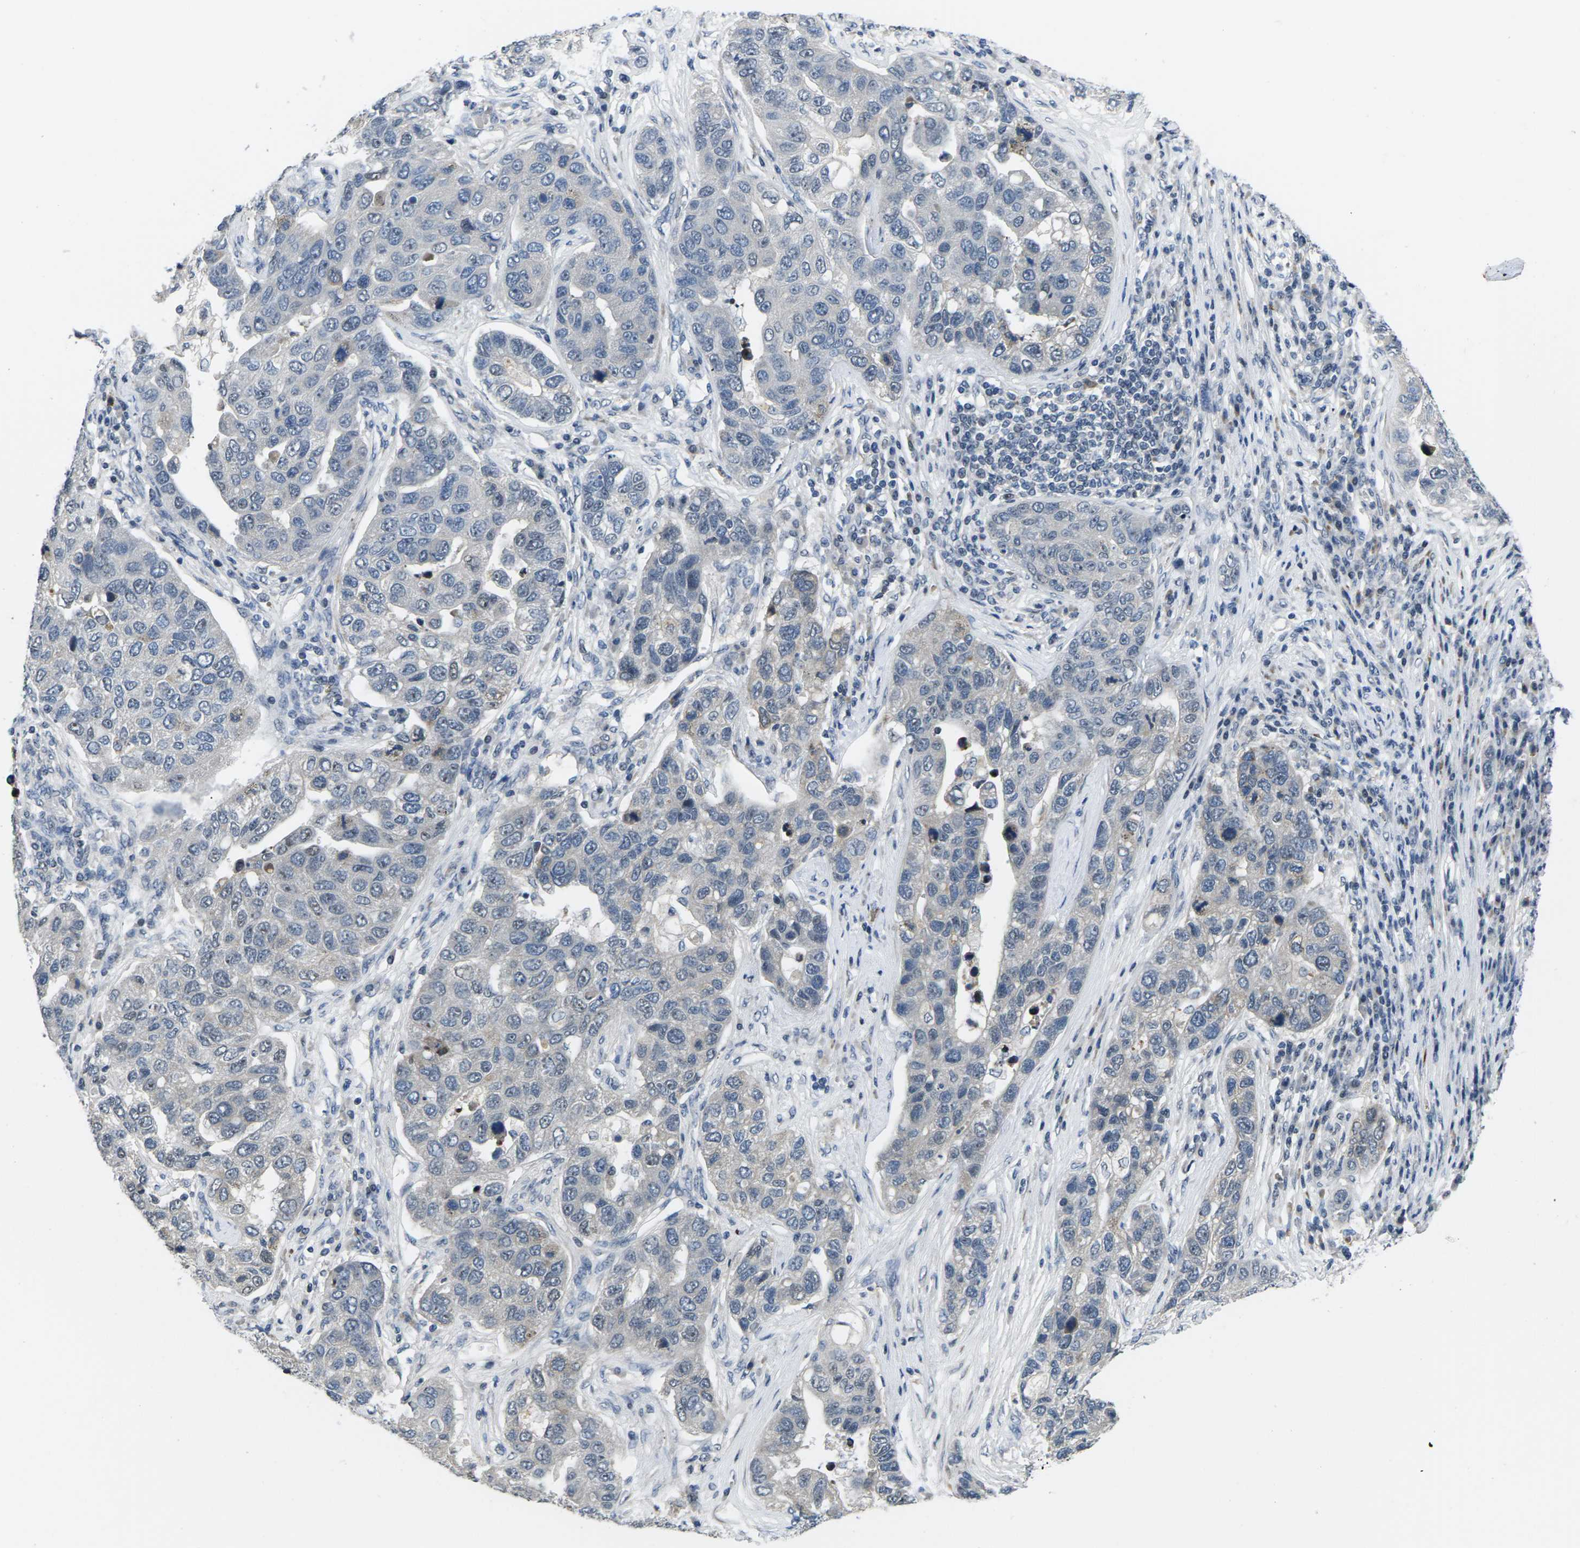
{"staining": {"intensity": "negative", "quantity": "none", "location": "none"}, "tissue": "pancreatic cancer", "cell_type": "Tumor cells", "image_type": "cancer", "snomed": [{"axis": "morphology", "description": "Adenocarcinoma, NOS"}, {"axis": "topography", "description": "Pancreas"}], "caption": "Tumor cells are negative for brown protein staining in adenocarcinoma (pancreatic).", "gene": "NSRP1", "patient": {"sex": "female", "age": 61}}